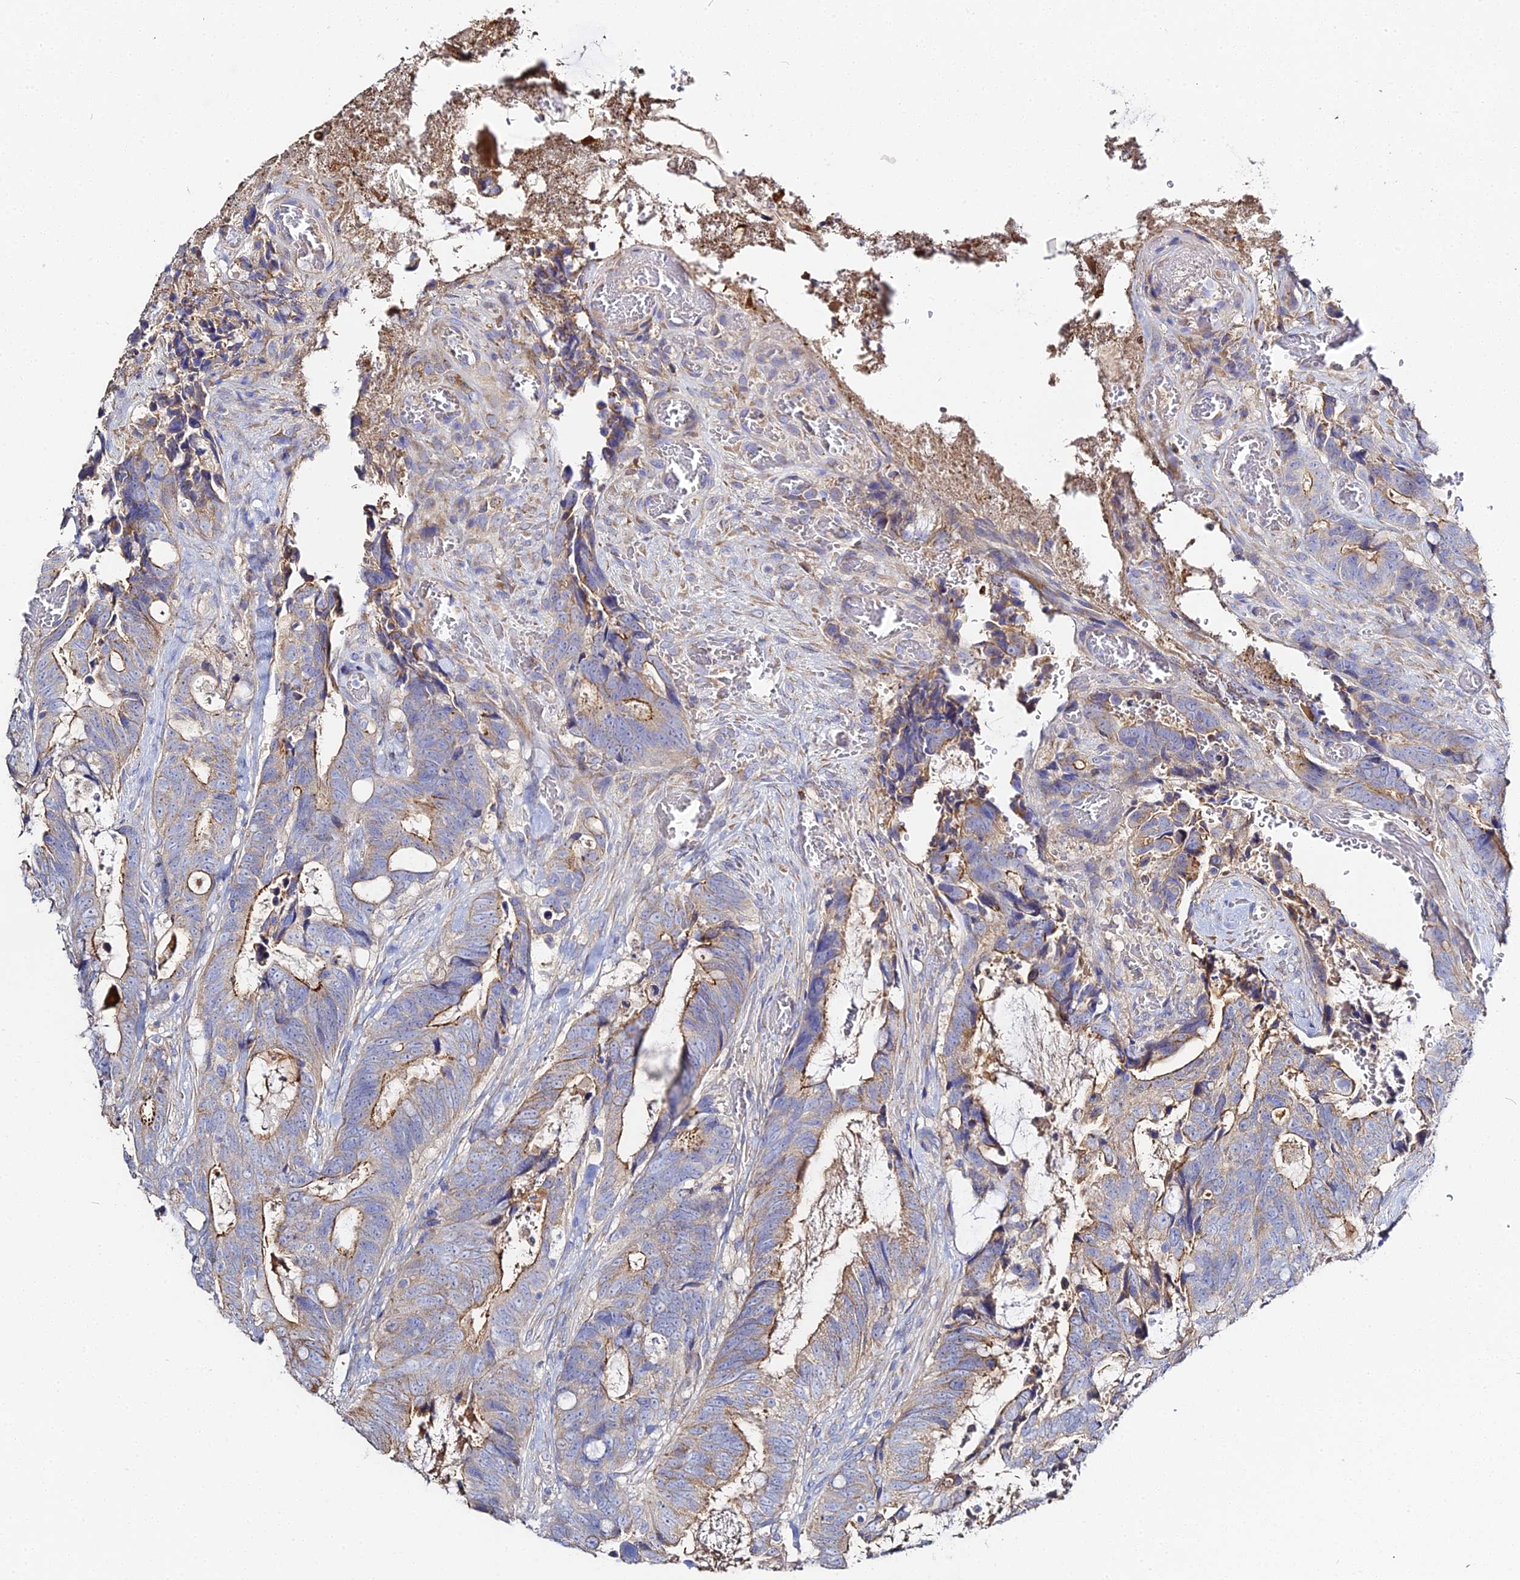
{"staining": {"intensity": "moderate", "quantity": "25%-75%", "location": "cytoplasmic/membranous"}, "tissue": "colorectal cancer", "cell_type": "Tumor cells", "image_type": "cancer", "snomed": [{"axis": "morphology", "description": "Adenocarcinoma, NOS"}, {"axis": "topography", "description": "Colon"}], "caption": "Immunohistochemistry (IHC) photomicrograph of colorectal cancer stained for a protein (brown), which displays medium levels of moderate cytoplasmic/membranous staining in approximately 25%-75% of tumor cells.", "gene": "SCX", "patient": {"sex": "female", "age": 82}}